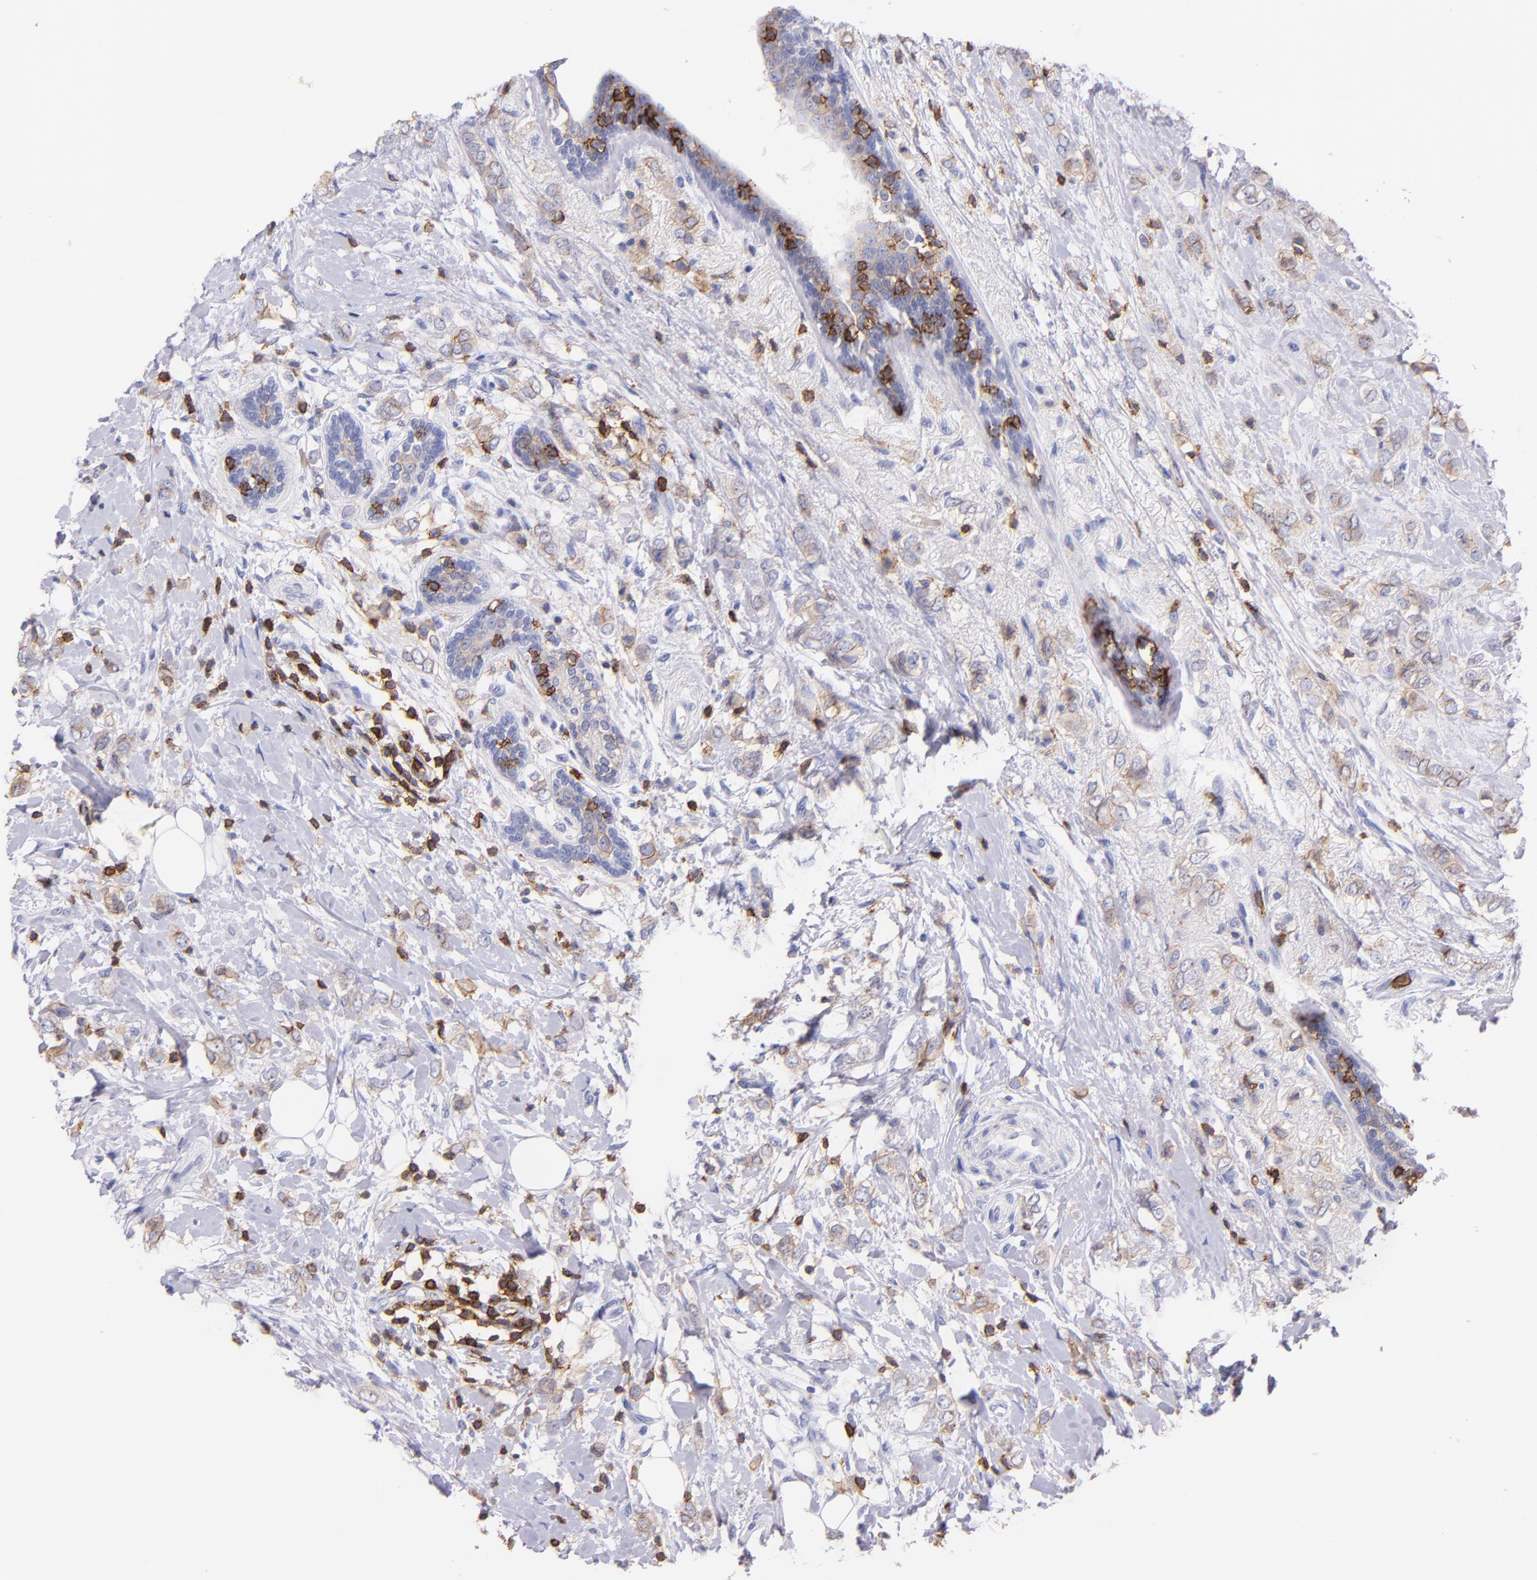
{"staining": {"intensity": "weak", "quantity": "<25%", "location": "cytoplasmic/membranous"}, "tissue": "breast cancer", "cell_type": "Tumor cells", "image_type": "cancer", "snomed": [{"axis": "morphology", "description": "Normal tissue, NOS"}, {"axis": "morphology", "description": "Lobular carcinoma"}, {"axis": "topography", "description": "Breast"}], "caption": "There is no significant positivity in tumor cells of breast cancer.", "gene": "SPN", "patient": {"sex": "female", "age": 47}}